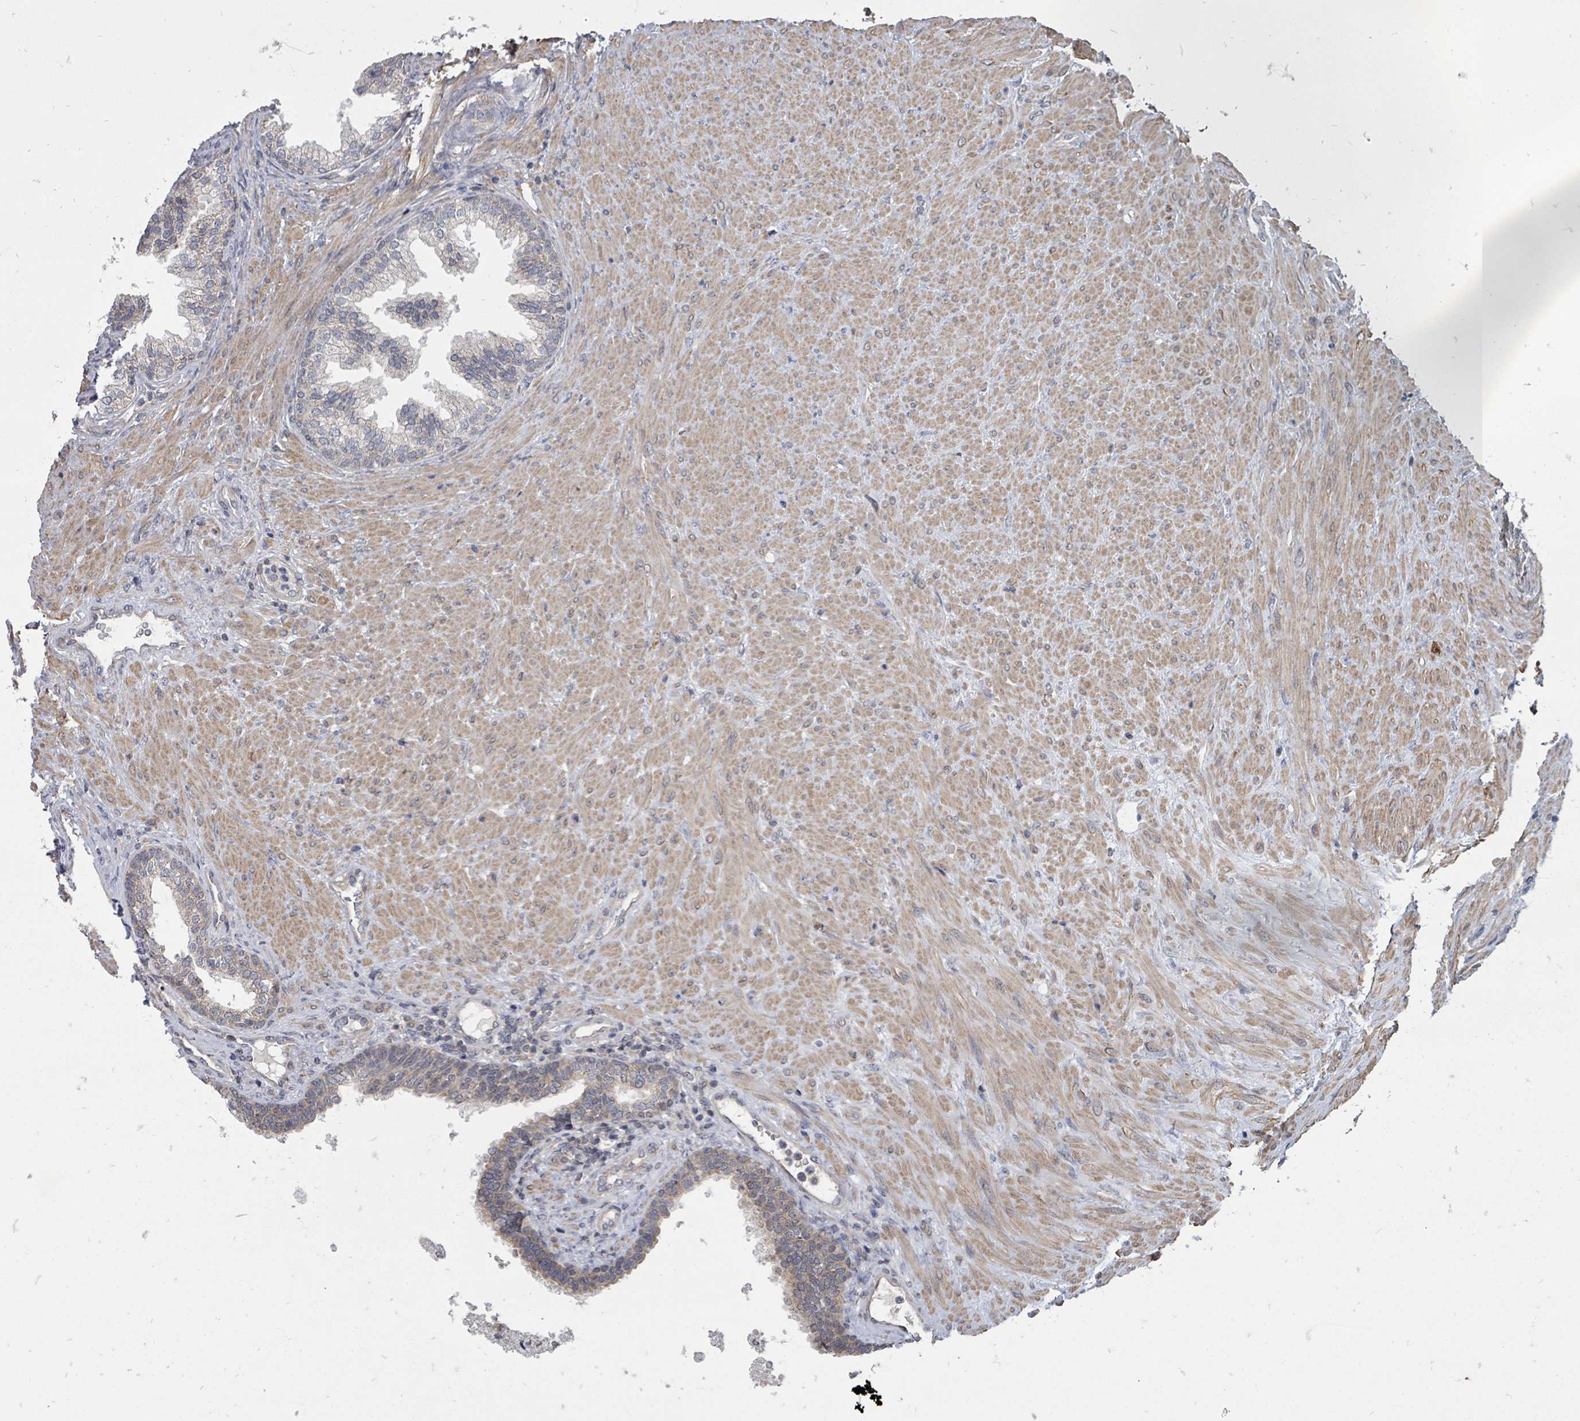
{"staining": {"intensity": "weak", "quantity": "<25%", "location": "cytoplasmic/membranous"}, "tissue": "prostate", "cell_type": "Glandular cells", "image_type": "normal", "snomed": [{"axis": "morphology", "description": "Normal tissue, NOS"}, {"axis": "topography", "description": "Prostate"}], "caption": "Prostate was stained to show a protein in brown. There is no significant staining in glandular cells. Brightfield microscopy of immunohistochemistry stained with DAB (3,3'-diaminobenzidine) (brown) and hematoxylin (blue), captured at high magnification.", "gene": "MAGOHB", "patient": {"sex": "male", "age": 76}}